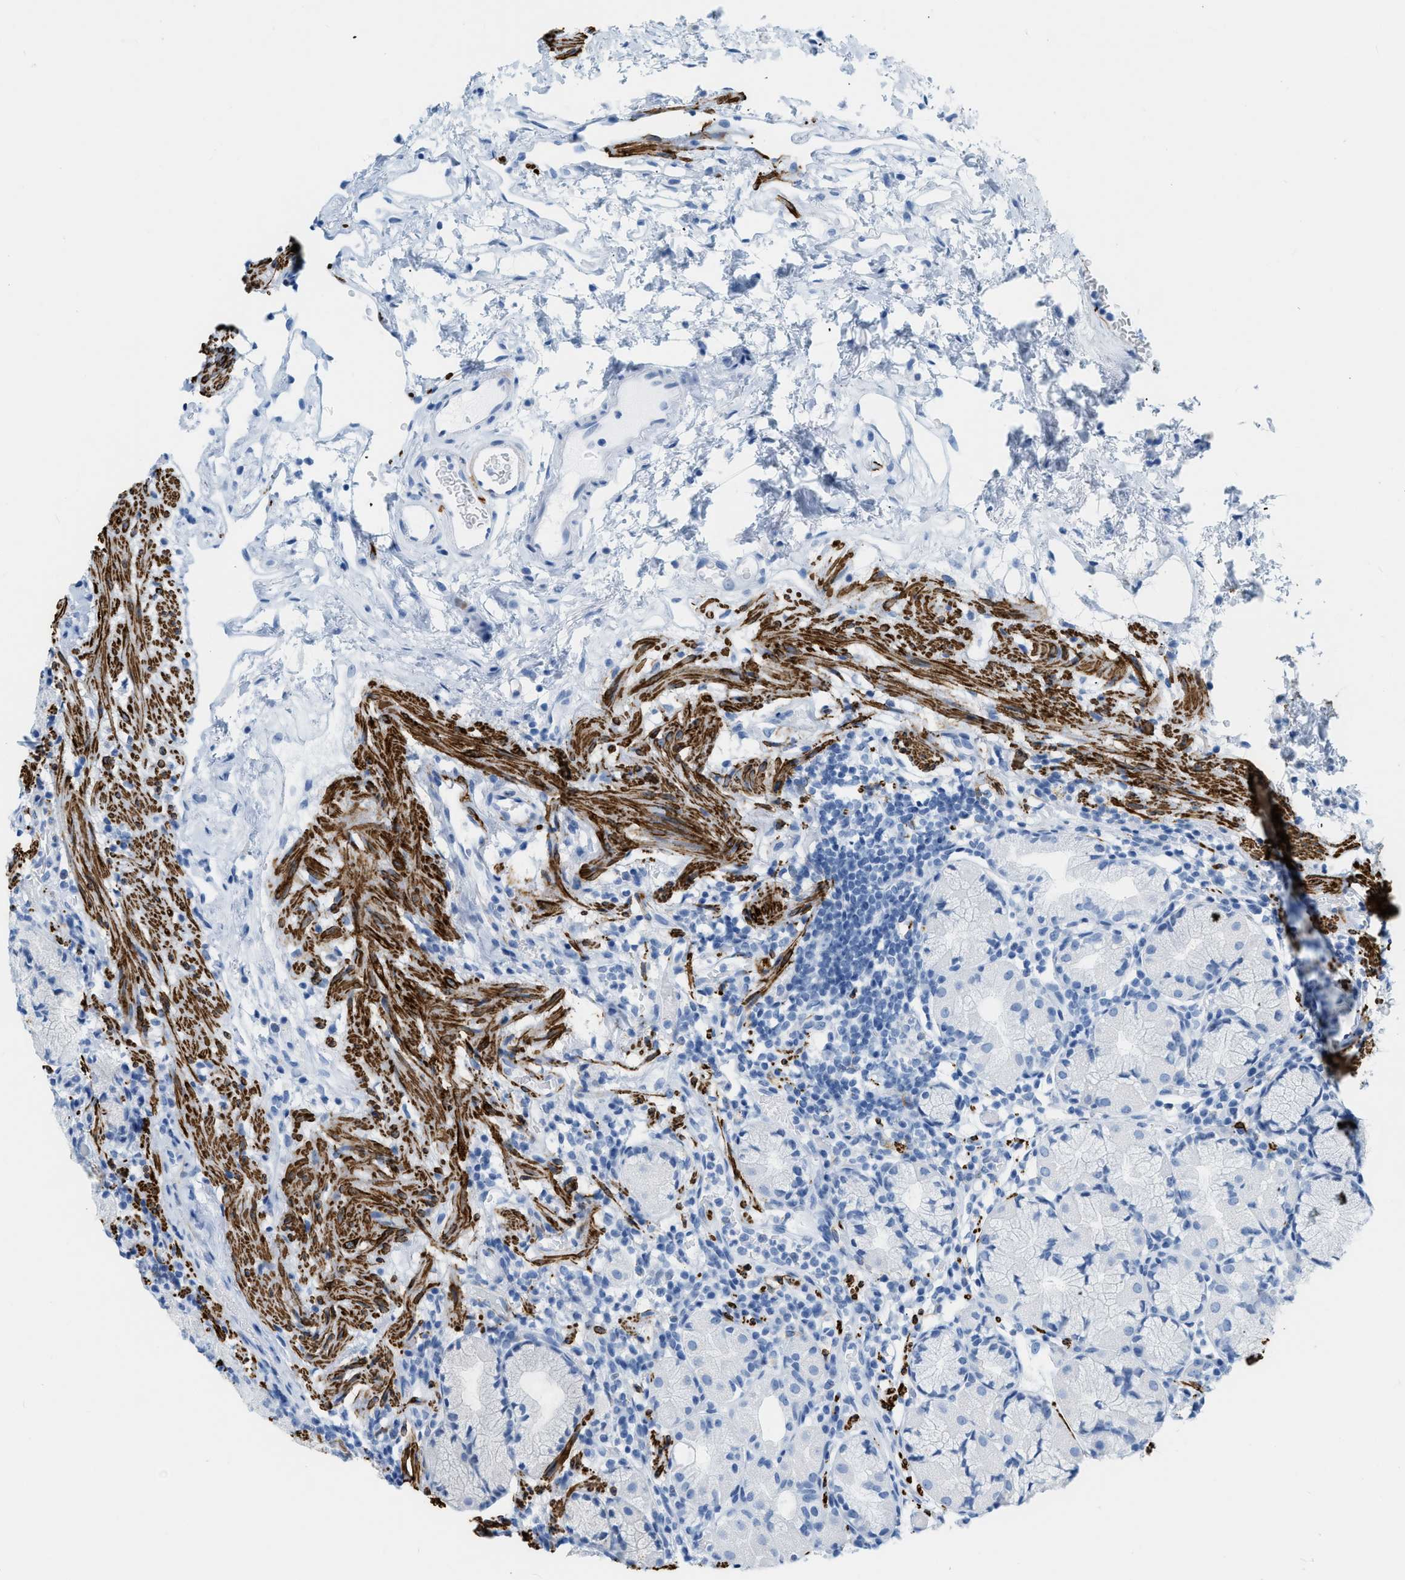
{"staining": {"intensity": "negative", "quantity": "none", "location": "none"}, "tissue": "stomach", "cell_type": "Glandular cells", "image_type": "normal", "snomed": [{"axis": "morphology", "description": "Normal tissue, NOS"}, {"axis": "topography", "description": "Stomach"}, {"axis": "topography", "description": "Stomach, lower"}], "caption": "Unremarkable stomach was stained to show a protein in brown. There is no significant positivity in glandular cells. Nuclei are stained in blue.", "gene": "DES", "patient": {"sex": "female", "age": 75}}